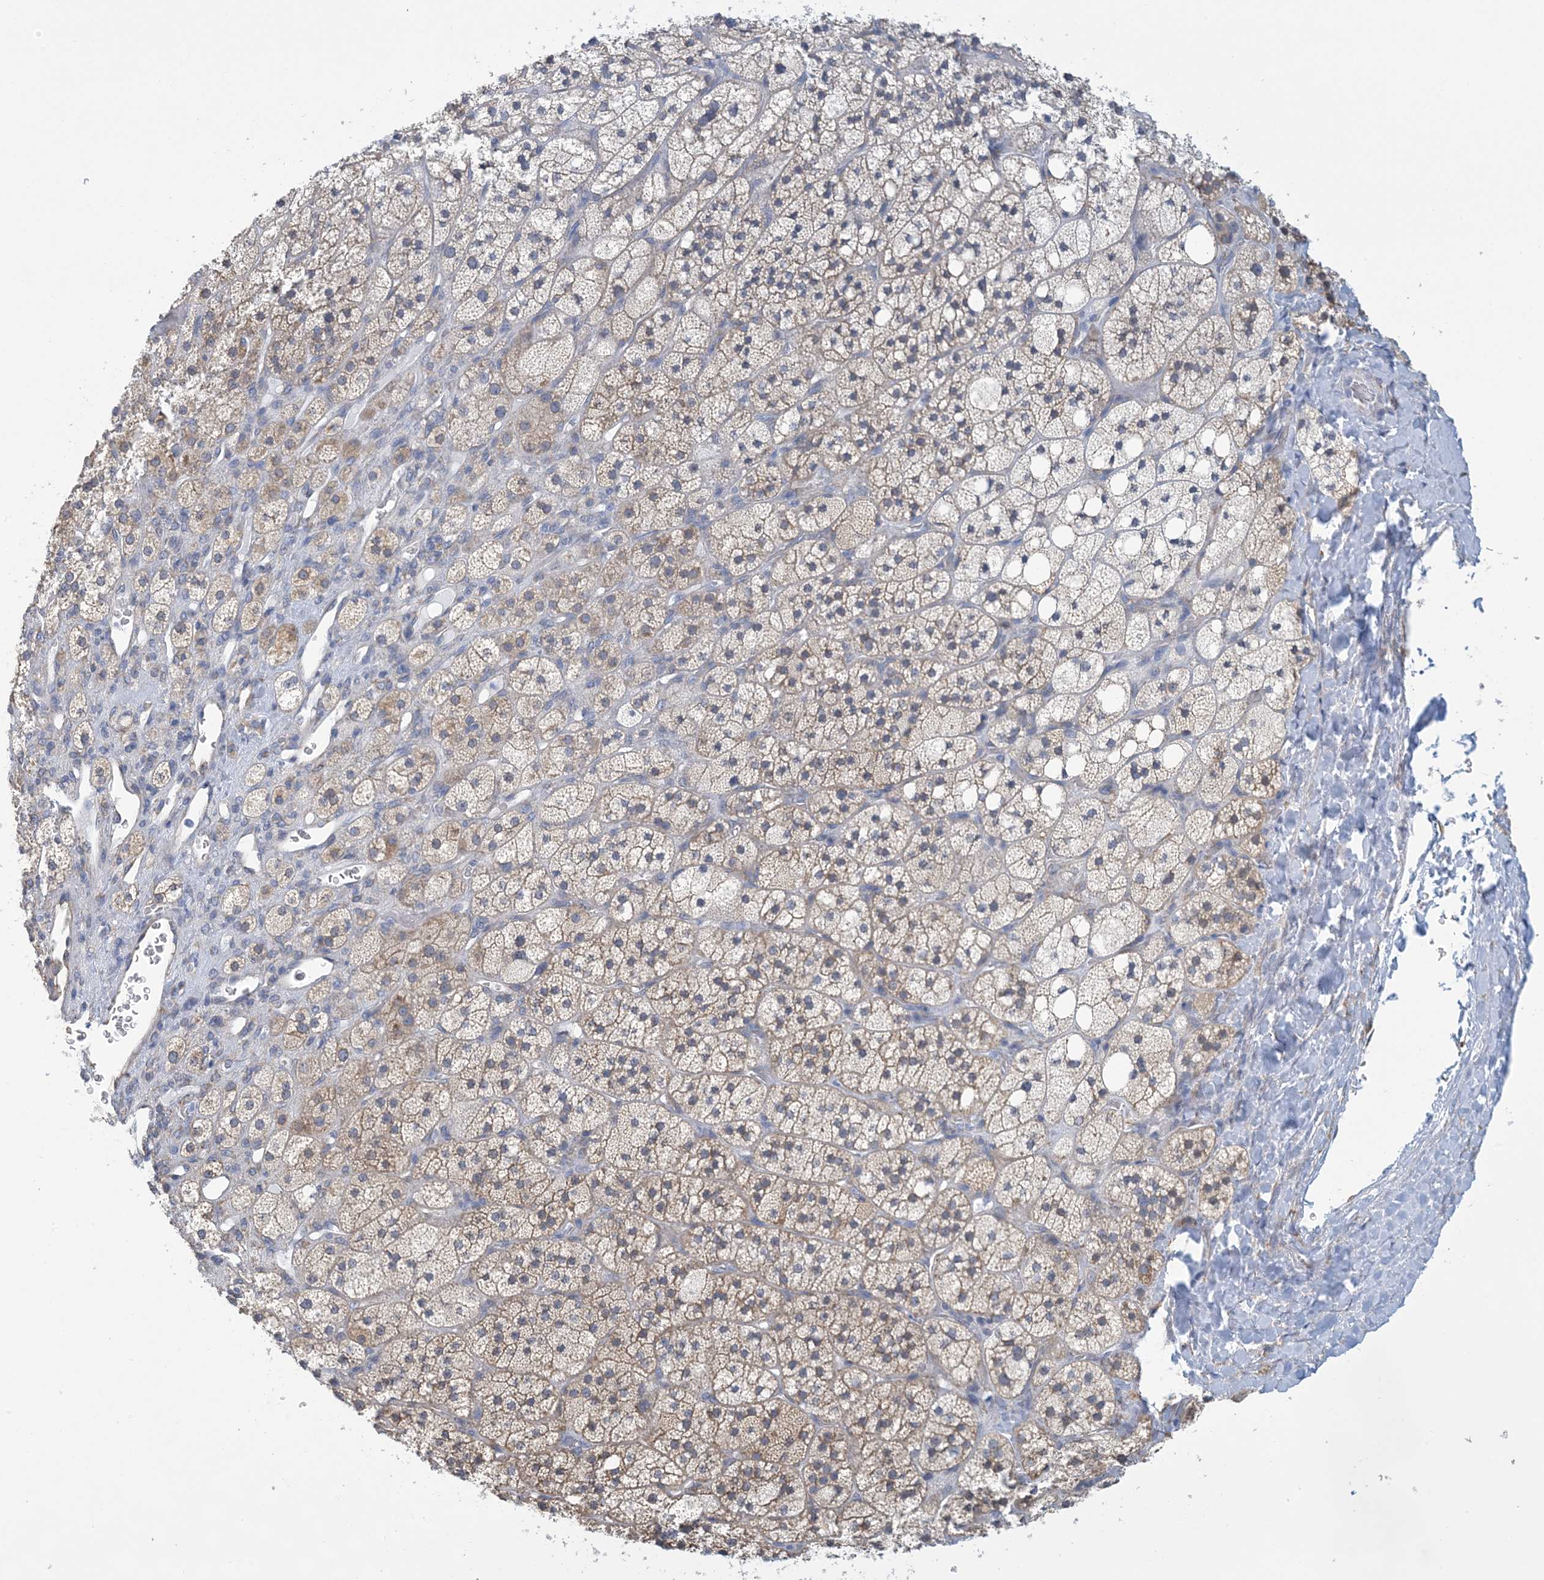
{"staining": {"intensity": "weak", "quantity": "25%-75%", "location": "cytoplasmic/membranous"}, "tissue": "adrenal gland", "cell_type": "Glandular cells", "image_type": "normal", "snomed": [{"axis": "morphology", "description": "Normal tissue, NOS"}, {"axis": "topography", "description": "Adrenal gland"}], "caption": "Immunohistochemical staining of benign adrenal gland exhibits weak cytoplasmic/membranous protein staining in approximately 25%-75% of glandular cells. The protein is stained brown, and the nuclei are stained in blue (DAB IHC with brightfield microscopy, high magnification).", "gene": "CCDC14", "patient": {"sex": "male", "age": 61}}